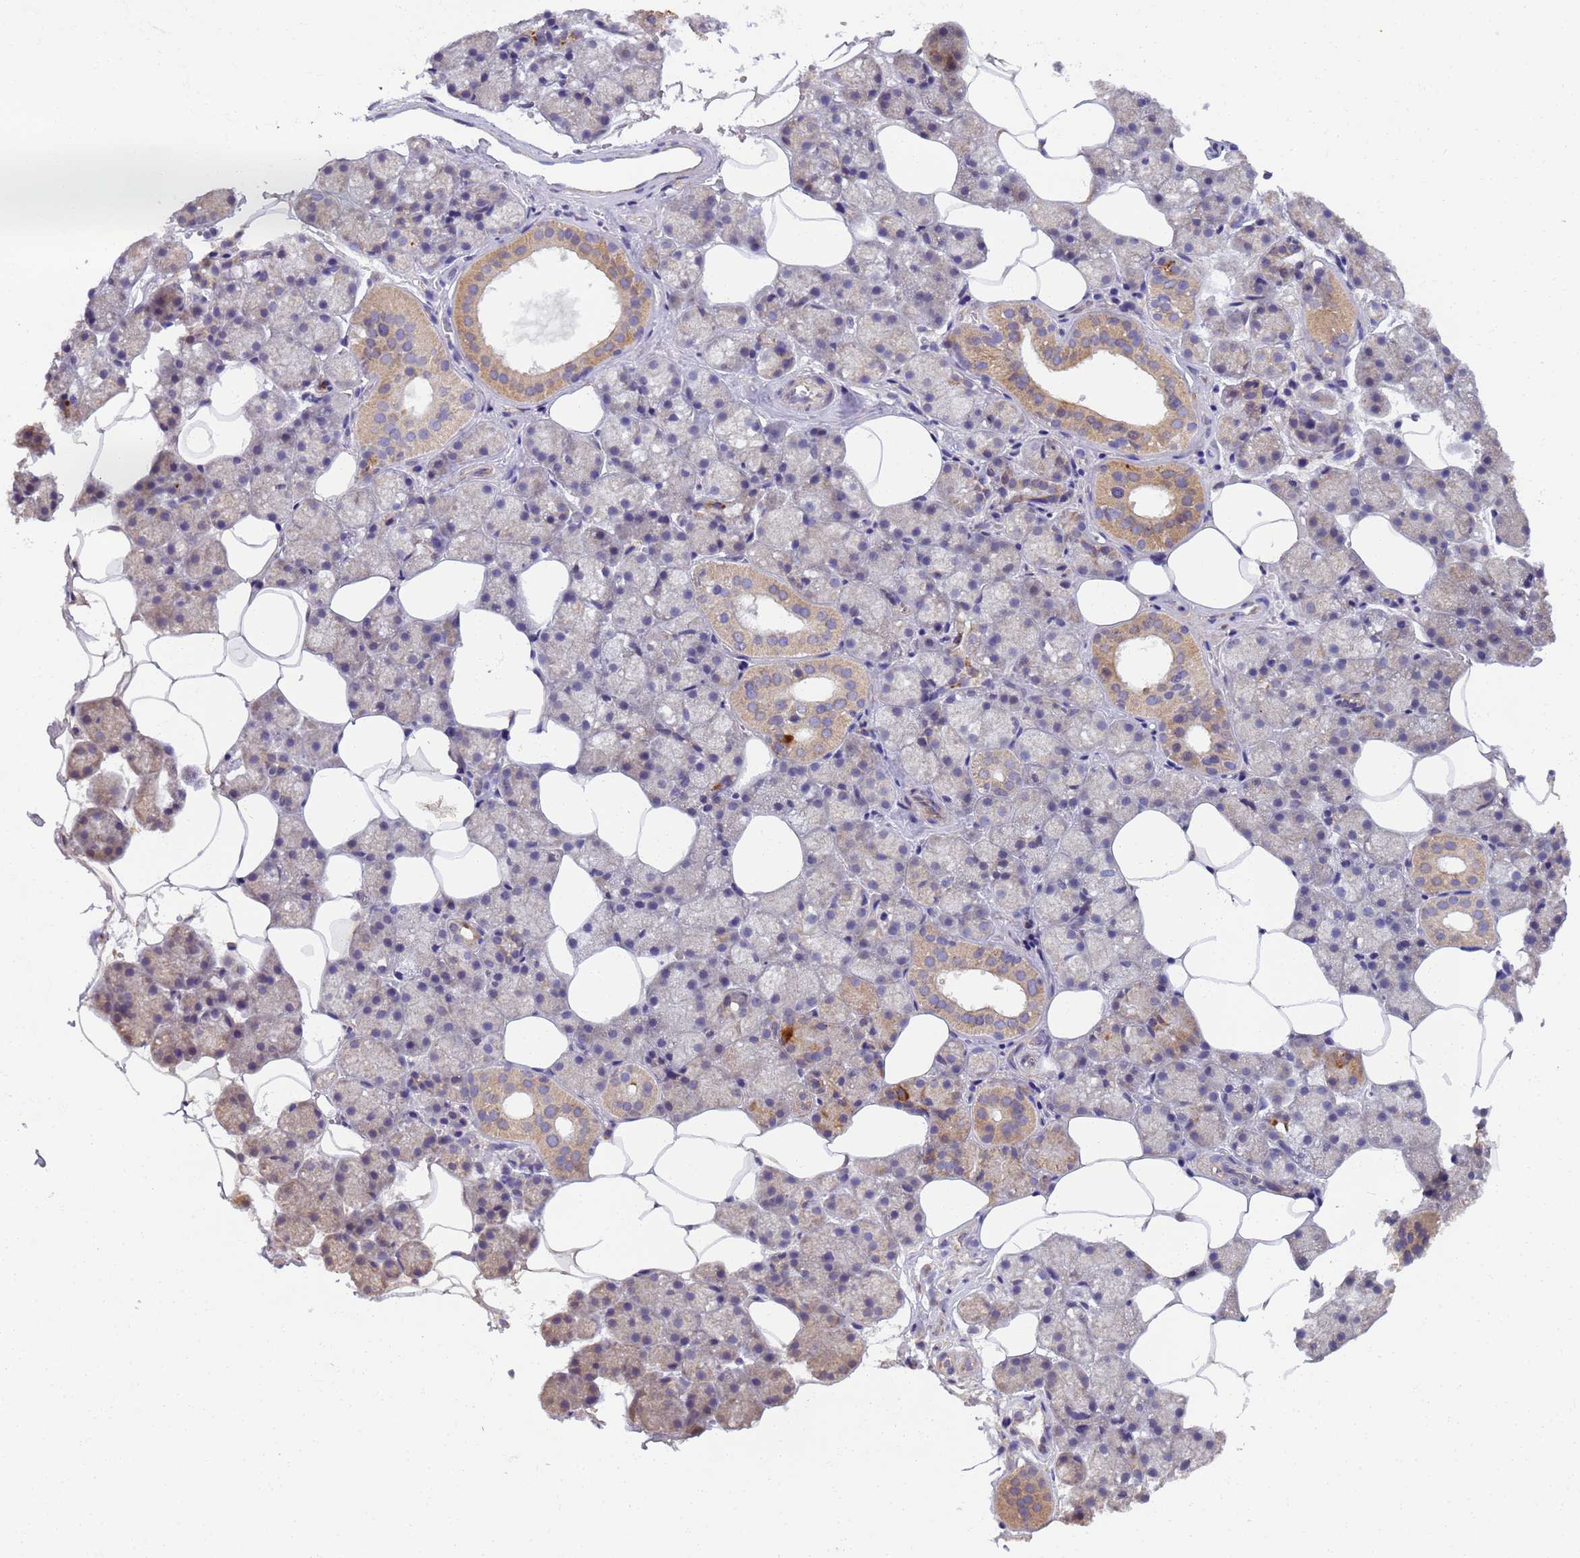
{"staining": {"intensity": "strong", "quantity": "<25%", "location": "cytoplasmic/membranous"}, "tissue": "salivary gland", "cell_type": "Glandular cells", "image_type": "normal", "snomed": [{"axis": "morphology", "description": "Normal tissue, NOS"}, {"axis": "topography", "description": "Salivary gland"}], "caption": "About <25% of glandular cells in benign human salivary gland show strong cytoplasmic/membranous protein staining as visualized by brown immunohistochemical staining.", "gene": "RAPGEF3", "patient": {"sex": "male", "age": 62}}